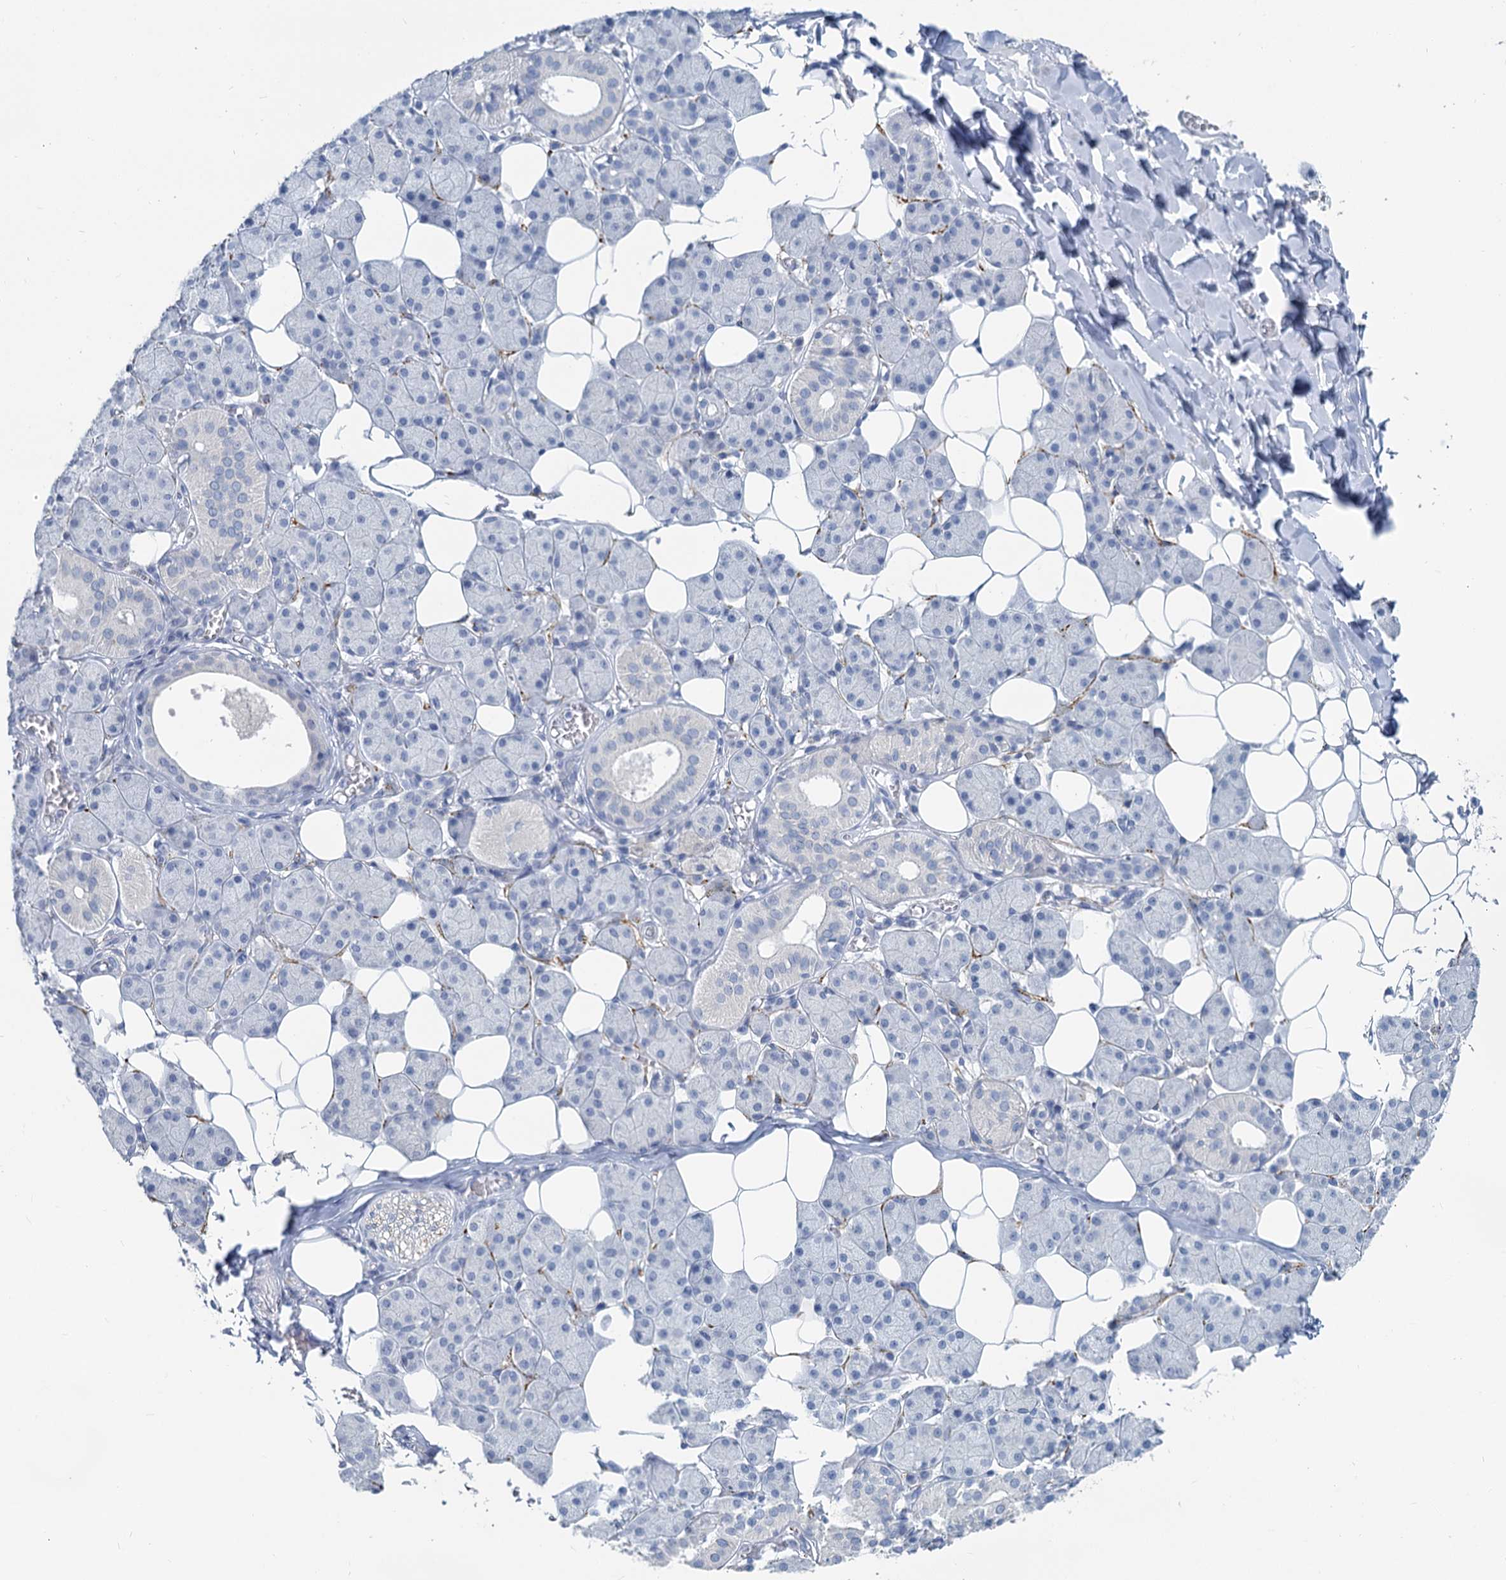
{"staining": {"intensity": "negative", "quantity": "none", "location": "none"}, "tissue": "salivary gland", "cell_type": "Glandular cells", "image_type": "normal", "snomed": [{"axis": "morphology", "description": "Normal tissue, NOS"}, {"axis": "topography", "description": "Salivary gland"}], "caption": "Immunohistochemistry (IHC) photomicrograph of normal salivary gland stained for a protein (brown), which reveals no positivity in glandular cells. Nuclei are stained in blue.", "gene": "CHGA", "patient": {"sex": "female", "age": 33}}